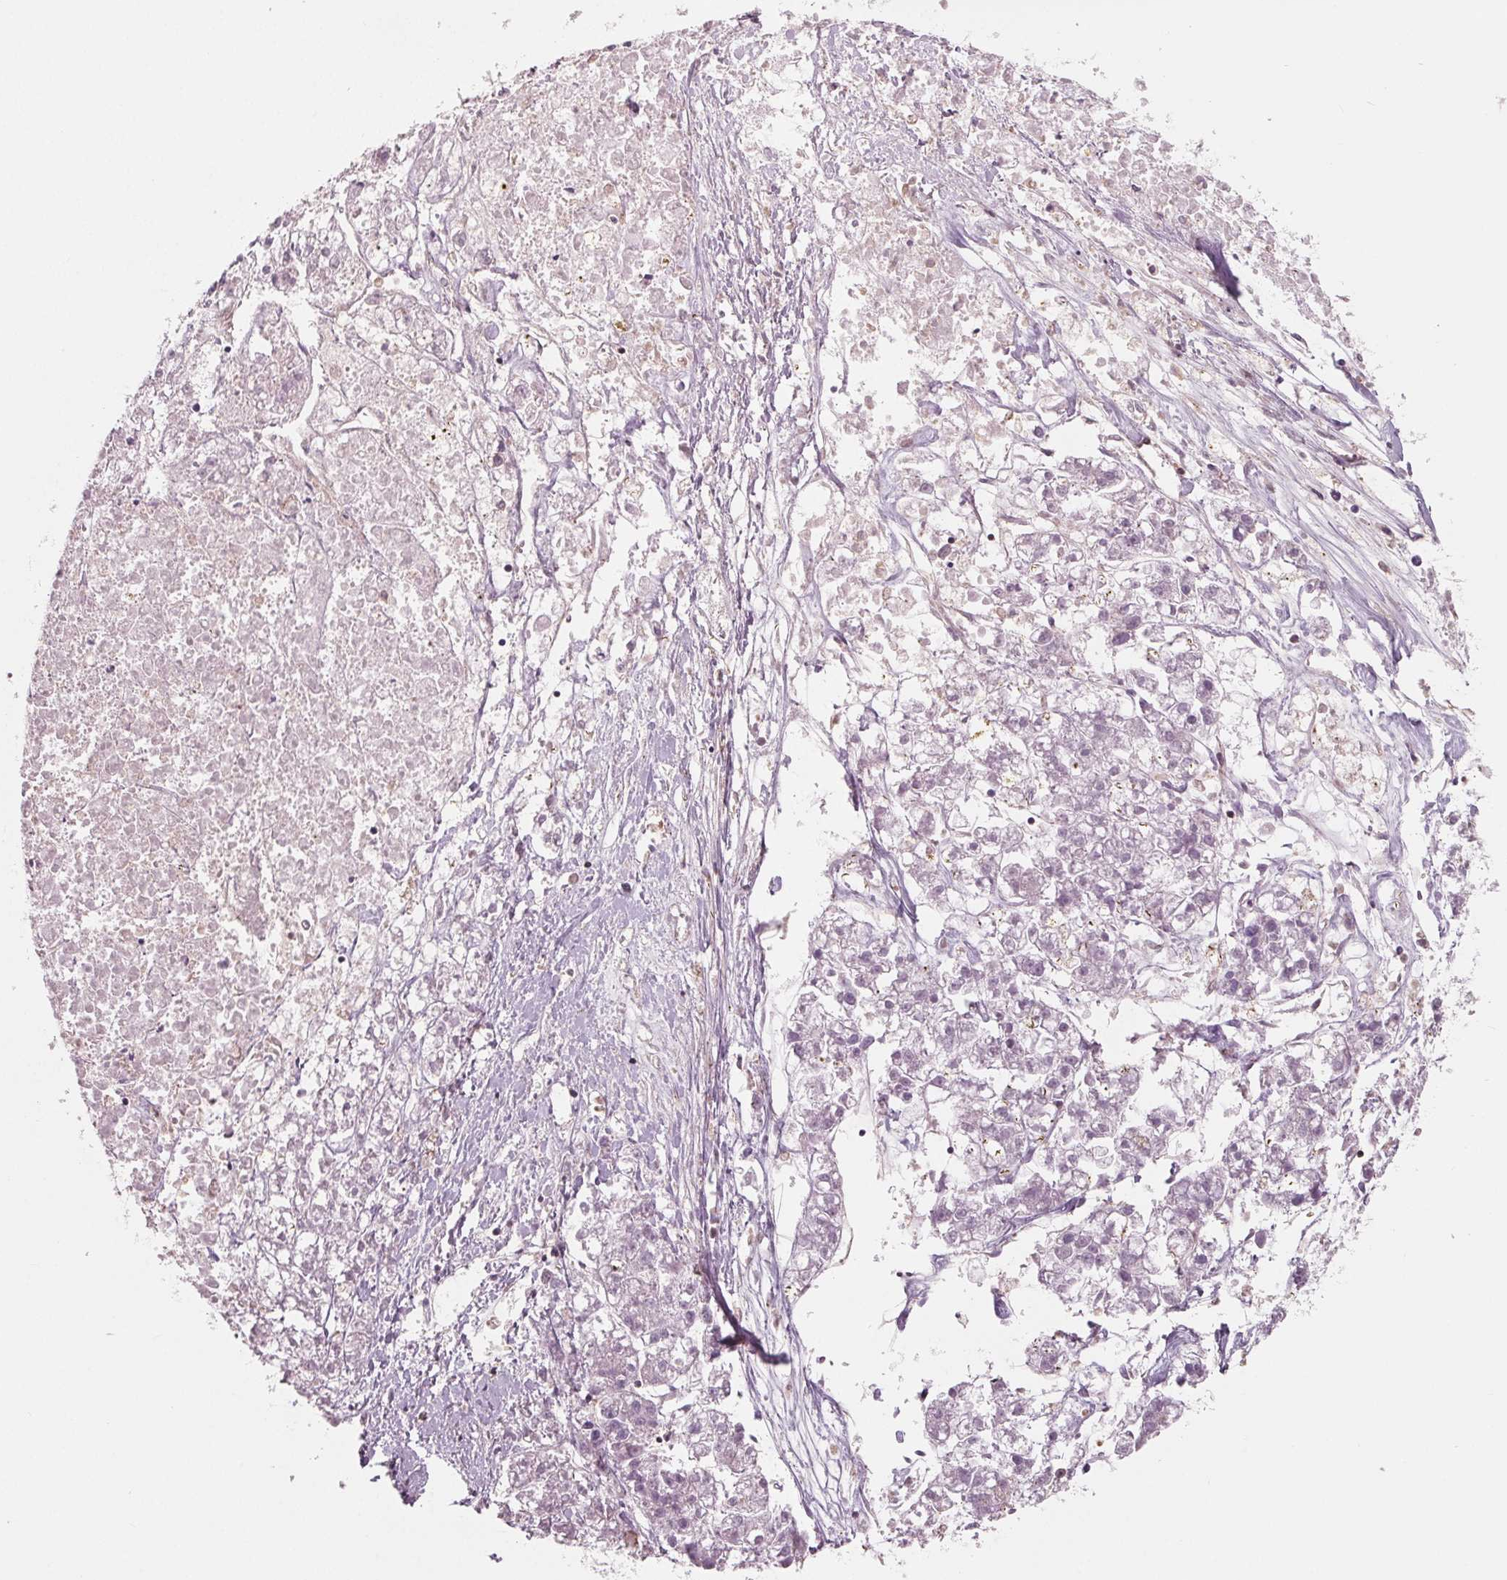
{"staining": {"intensity": "negative", "quantity": "none", "location": "none"}, "tissue": "liver cancer", "cell_type": "Tumor cells", "image_type": "cancer", "snomed": [{"axis": "morphology", "description": "Carcinoma, Hepatocellular, NOS"}, {"axis": "topography", "description": "Liver"}], "caption": "An immunohistochemistry (IHC) histopathology image of liver cancer is shown. There is no staining in tumor cells of liver cancer.", "gene": "ARHGAP25", "patient": {"sex": "male", "age": 56}}